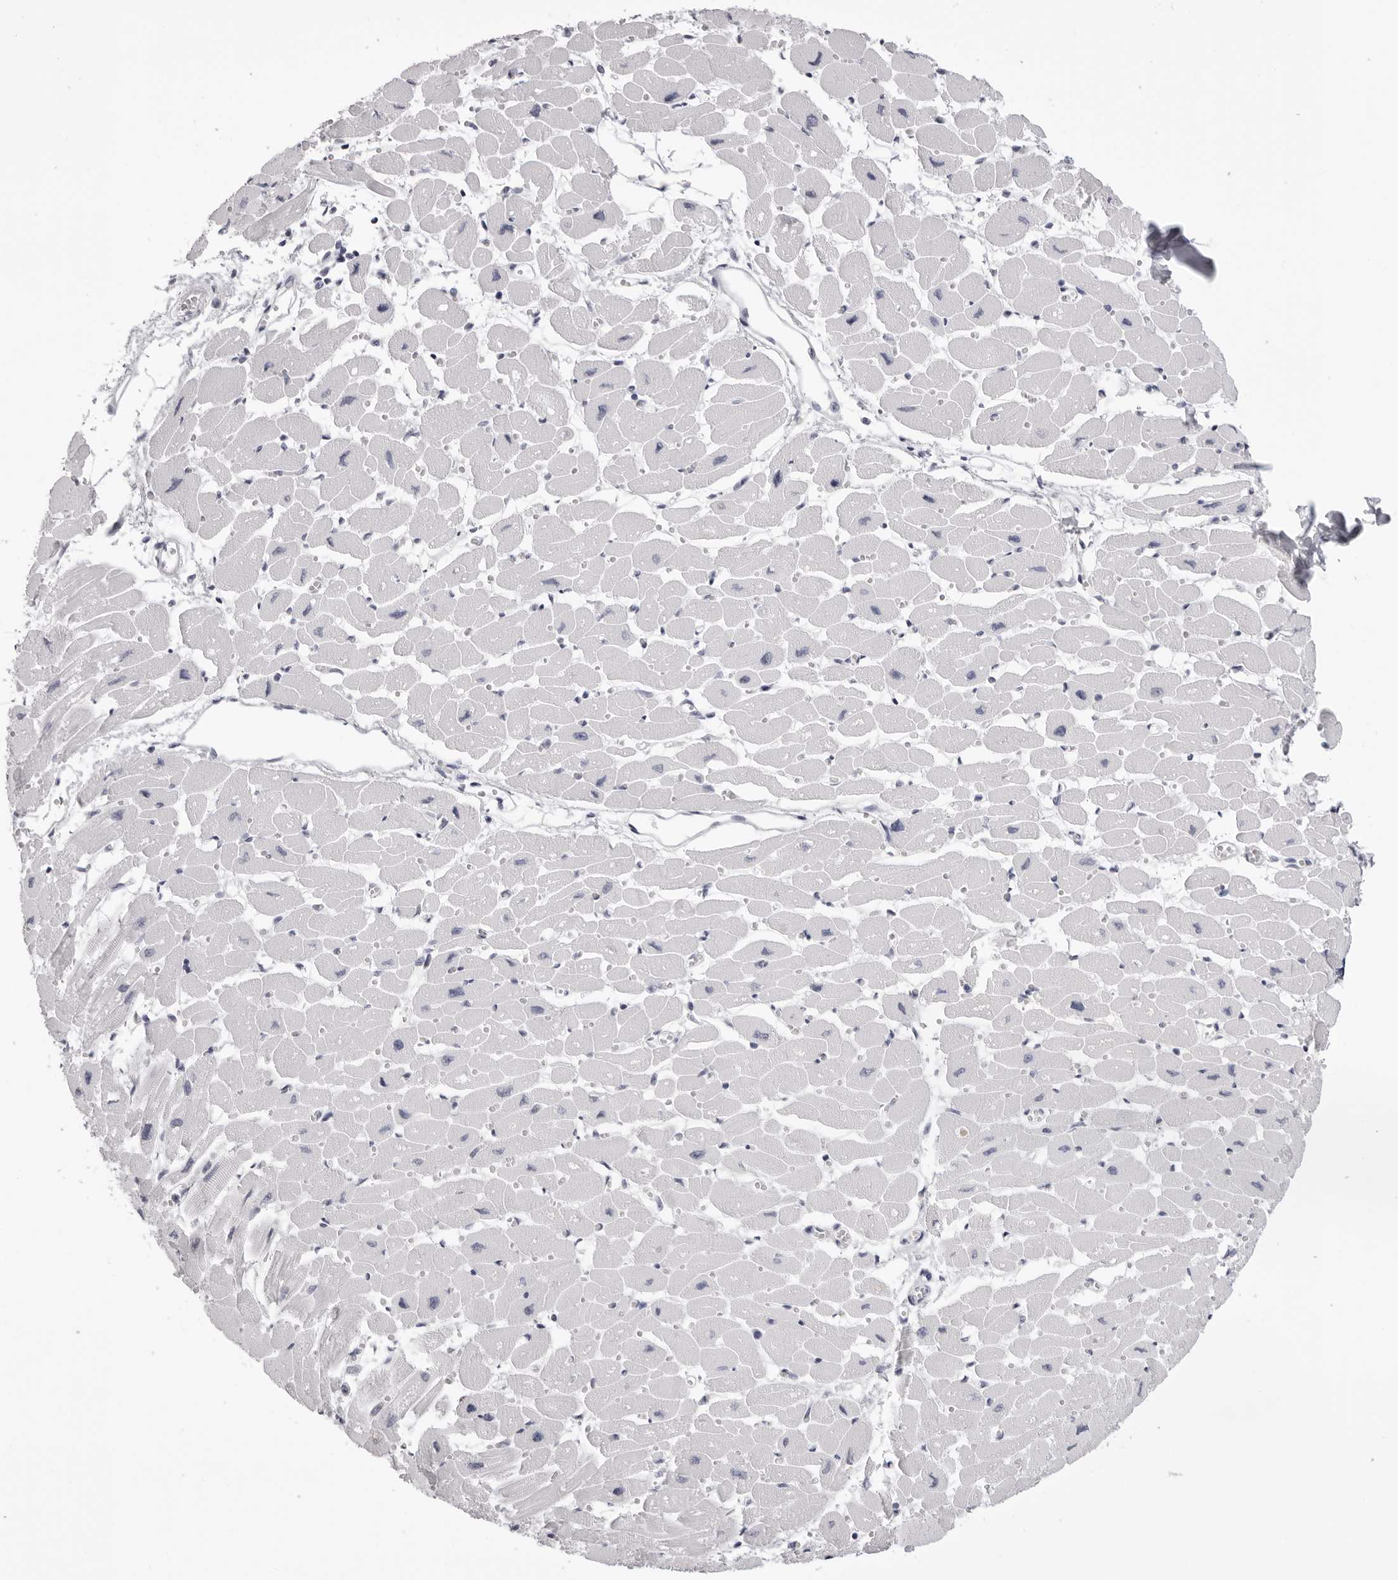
{"staining": {"intensity": "negative", "quantity": "none", "location": "none"}, "tissue": "heart muscle", "cell_type": "Cardiomyocytes", "image_type": "normal", "snomed": [{"axis": "morphology", "description": "Normal tissue, NOS"}, {"axis": "topography", "description": "Heart"}], "caption": "Immunohistochemical staining of benign human heart muscle displays no significant positivity in cardiomyocytes. The staining was performed using DAB to visualize the protein expression in brown, while the nuclei were stained in blue with hematoxylin (Magnification: 20x).", "gene": "RHO", "patient": {"sex": "female", "age": 54}}